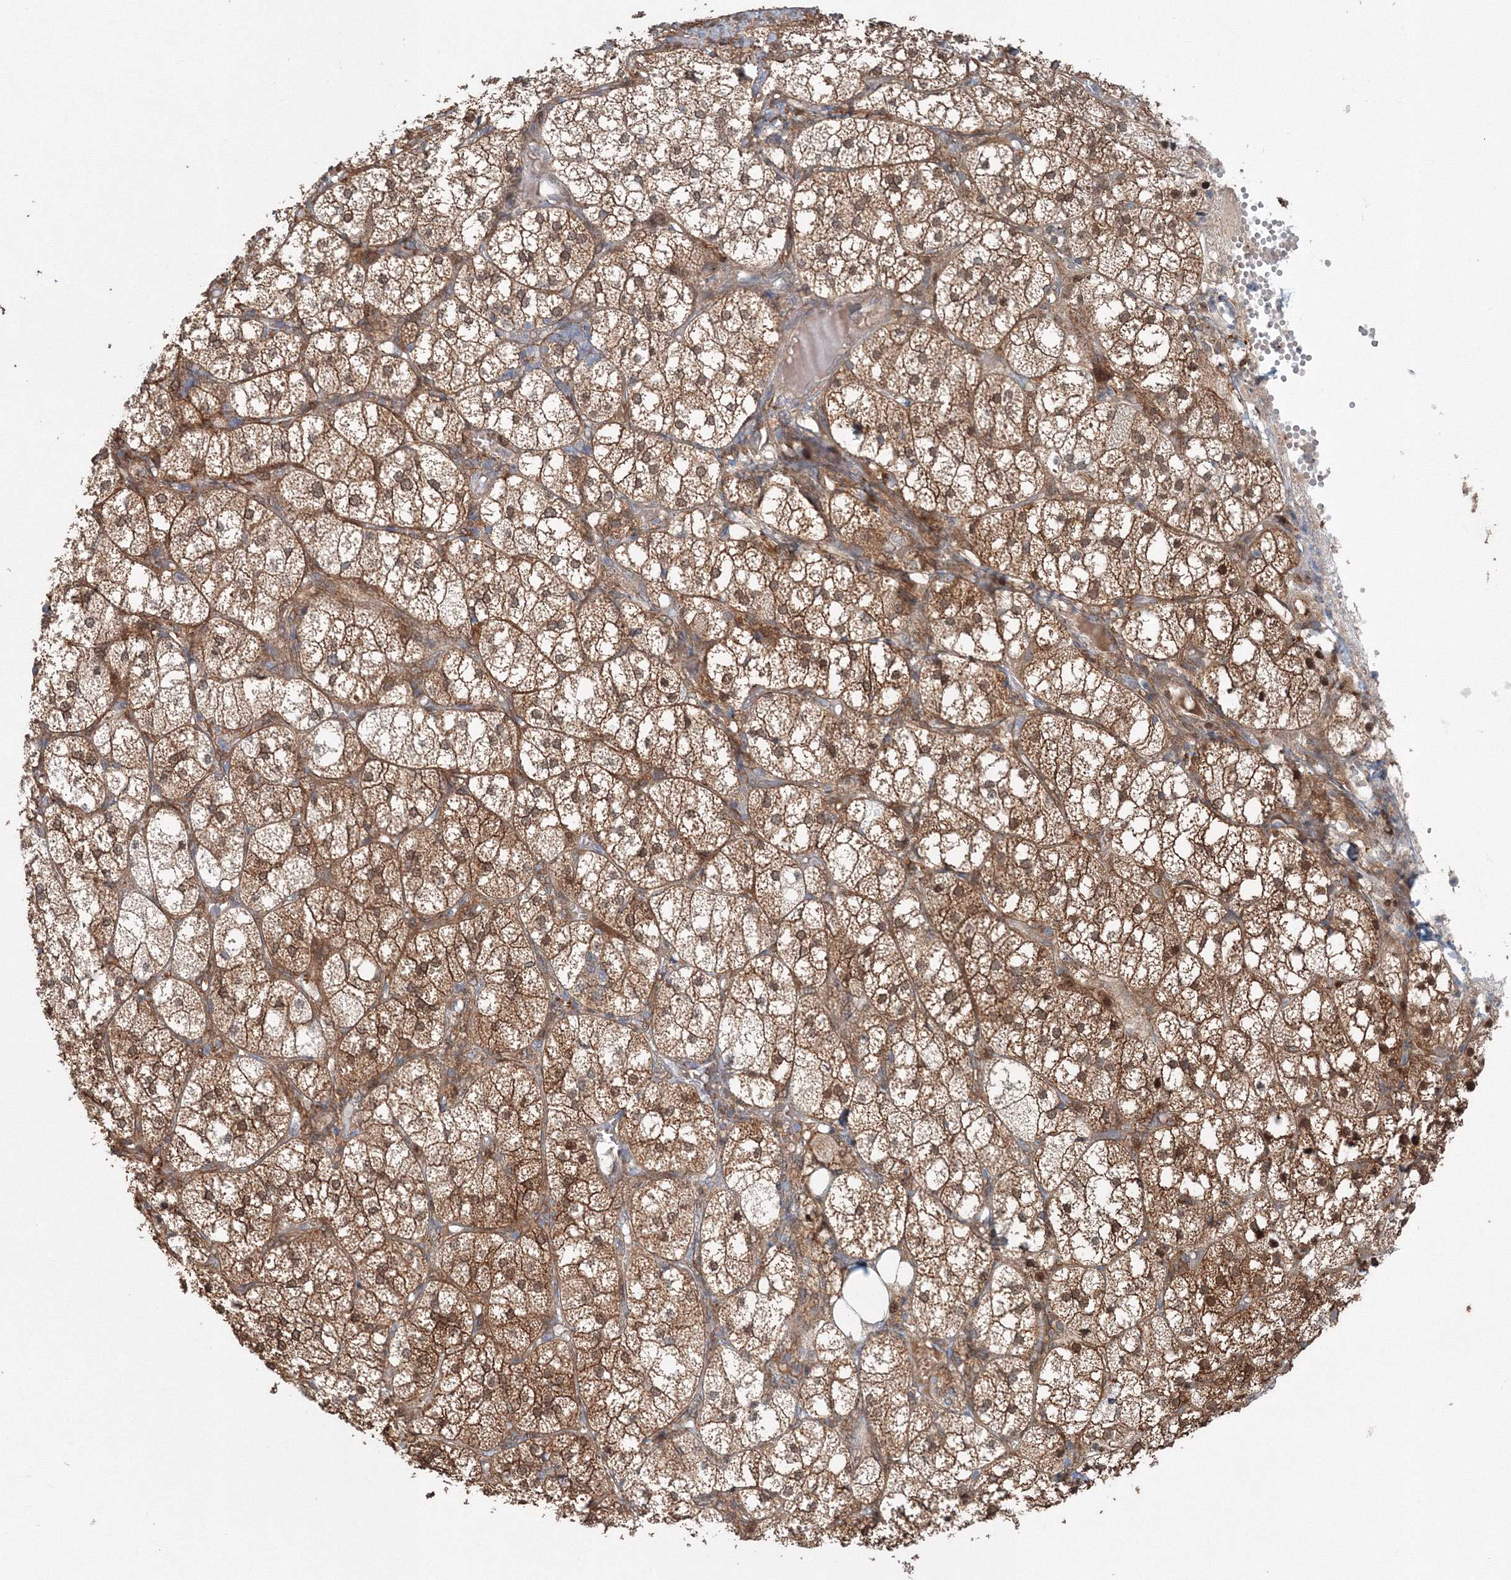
{"staining": {"intensity": "strong", "quantity": ">75%", "location": "cytoplasmic/membranous,nuclear"}, "tissue": "adrenal gland", "cell_type": "Glandular cells", "image_type": "normal", "snomed": [{"axis": "morphology", "description": "Normal tissue, NOS"}, {"axis": "topography", "description": "Adrenal gland"}], "caption": "Glandular cells demonstrate strong cytoplasmic/membranous,nuclear positivity in about >75% of cells in unremarkable adrenal gland. (Stains: DAB in brown, nuclei in blue, Microscopy: brightfield microscopy at high magnification).", "gene": "MKRN2", "patient": {"sex": "female", "age": 61}}